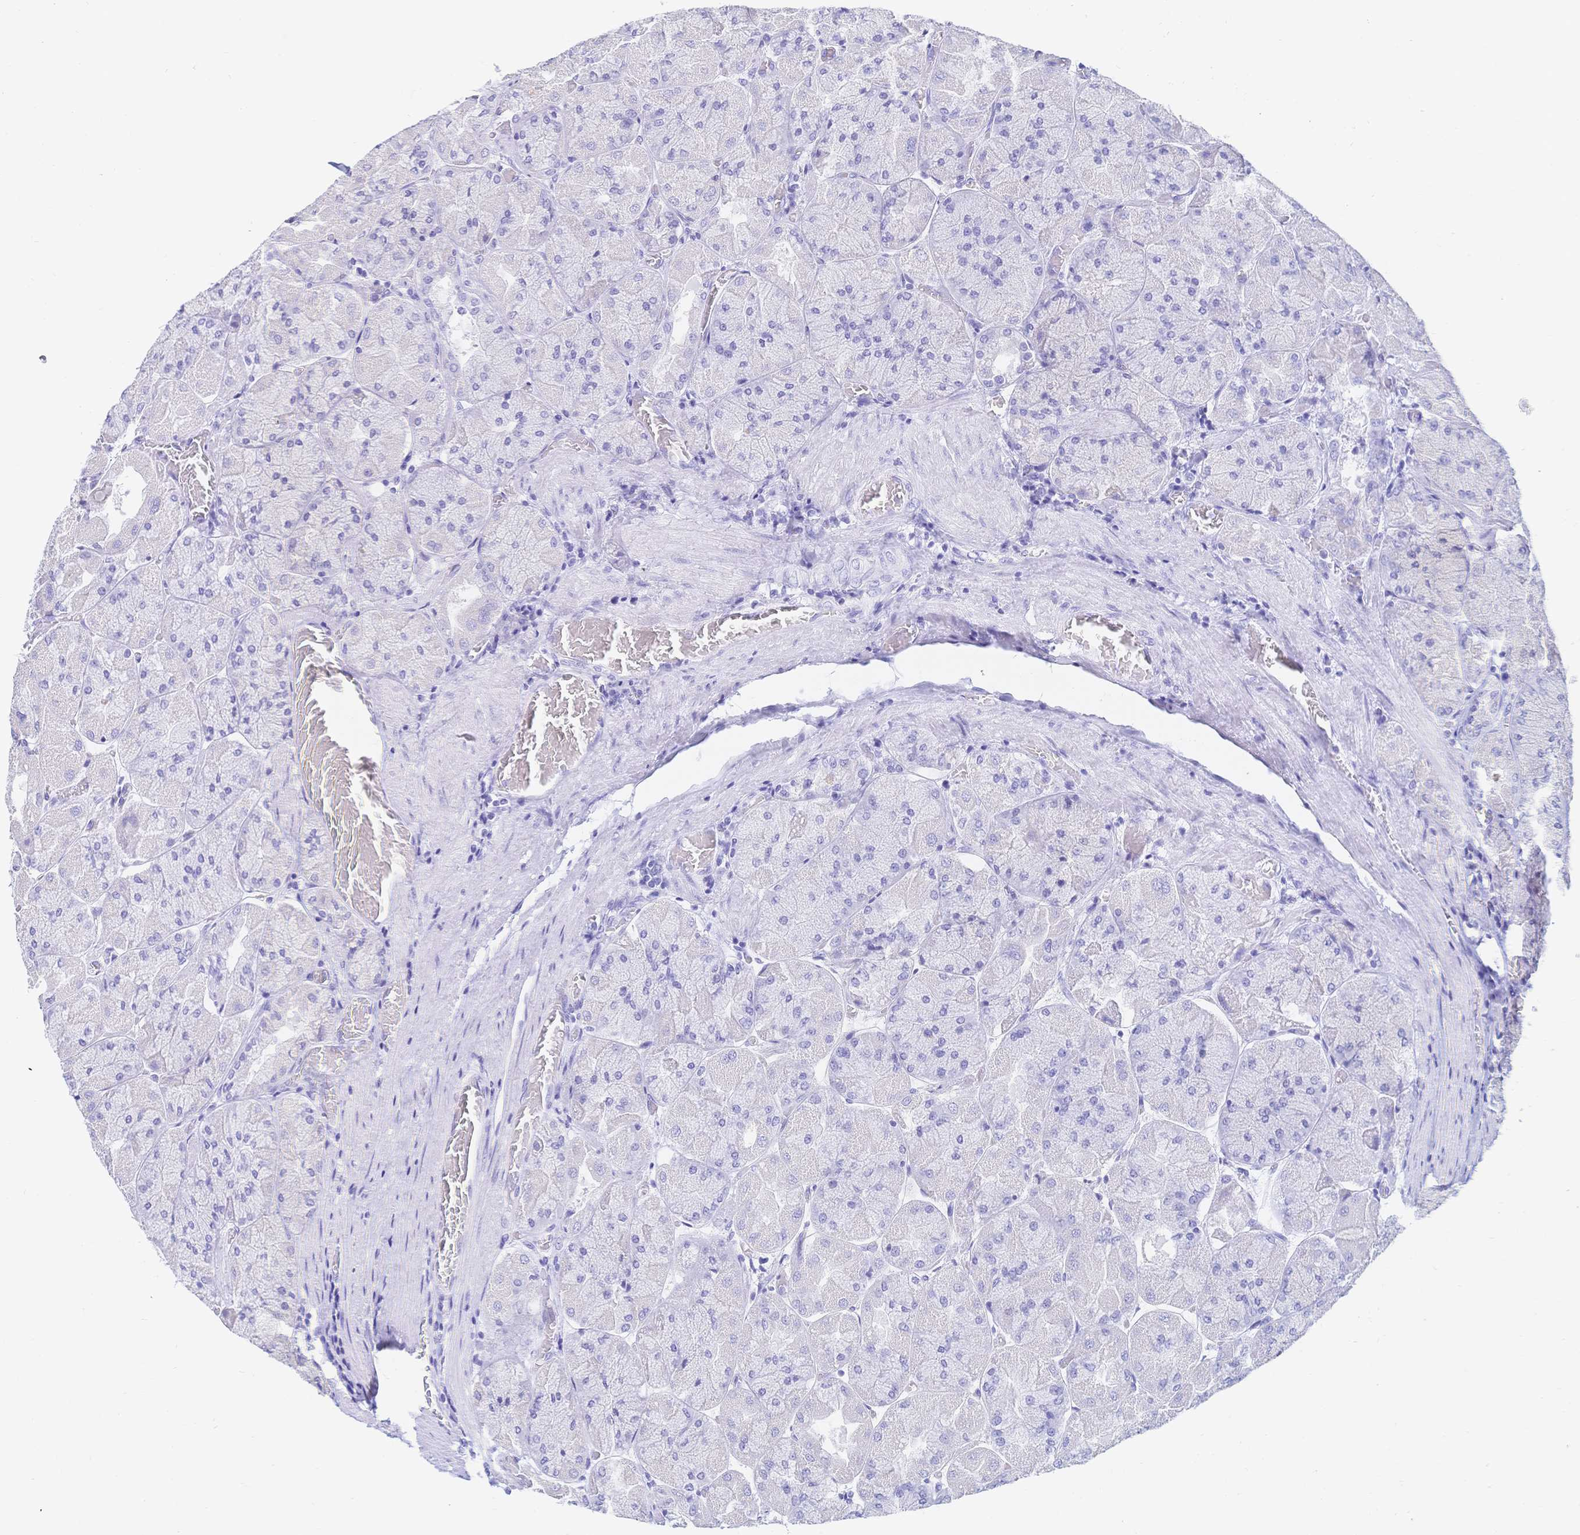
{"staining": {"intensity": "negative", "quantity": "none", "location": "none"}, "tissue": "stomach", "cell_type": "Glandular cells", "image_type": "normal", "snomed": [{"axis": "morphology", "description": "Normal tissue, NOS"}, {"axis": "topography", "description": "Stomach"}], "caption": "Stomach was stained to show a protein in brown. There is no significant expression in glandular cells. (Stains: DAB IHC with hematoxylin counter stain, Microscopy: brightfield microscopy at high magnification).", "gene": "MEP1B", "patient": {"sex": "female", "age": 61}}